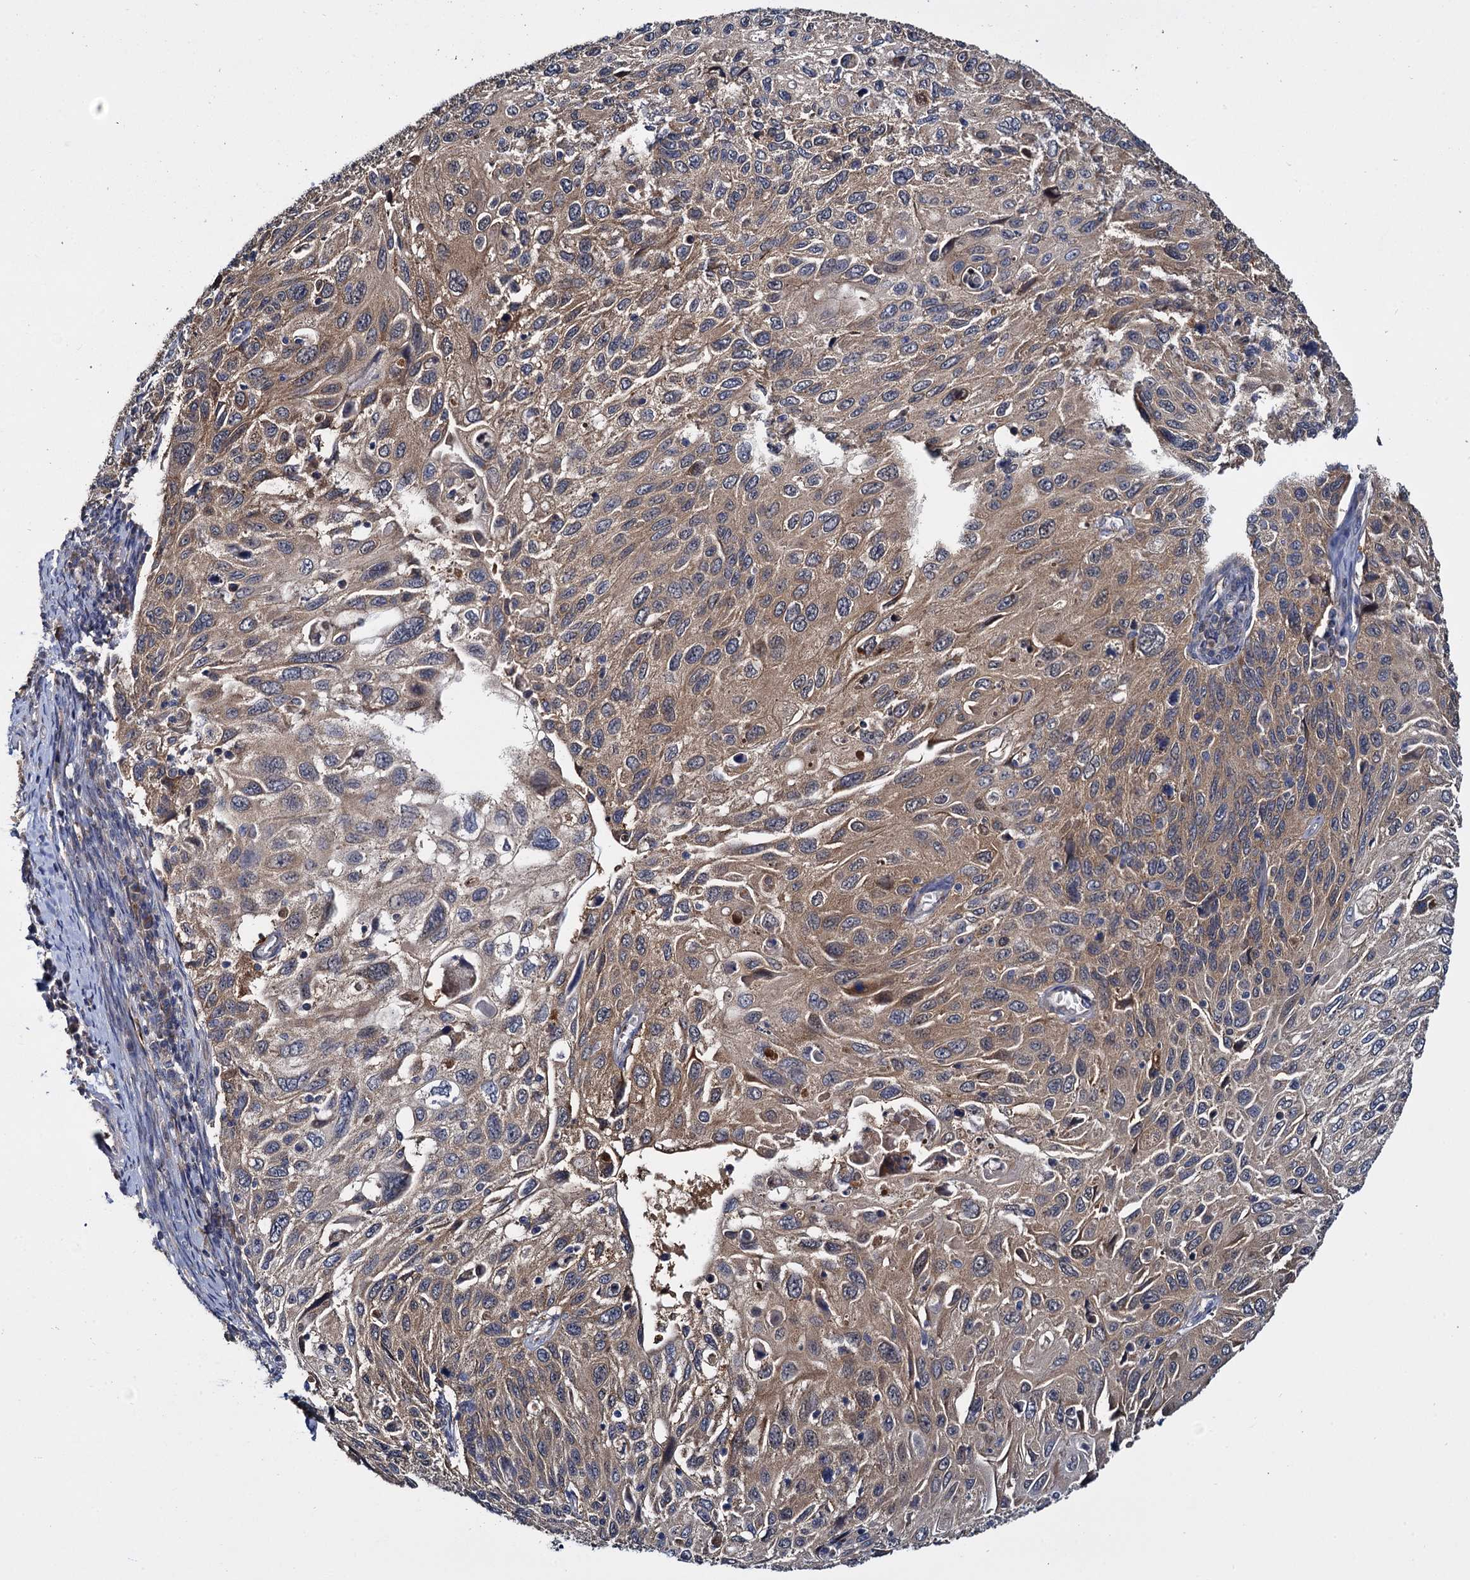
{"staining": {"intensity": "moderate", "quantity": ">75%", "location": "cytoplasmic/membranous"}, "tissue": "cervical cancer", "cell_type": "Tumor cells", "image_type": "cancer", "snomed": [{"axis": "morphology", "description": "Squamous cell carcinoma, NOS"}, {"axis": "topography", "description": "Cervix"}], "caption": "An IHC image of tumor tissue is shown. Protein staining in brown shows moderate cytoplasmic/membranous positivity in cervical cancer (squamous cell carcinoma) within tumor cells.", "gene": "CEP192", "patient": {"sex": "female", "age": 70}}